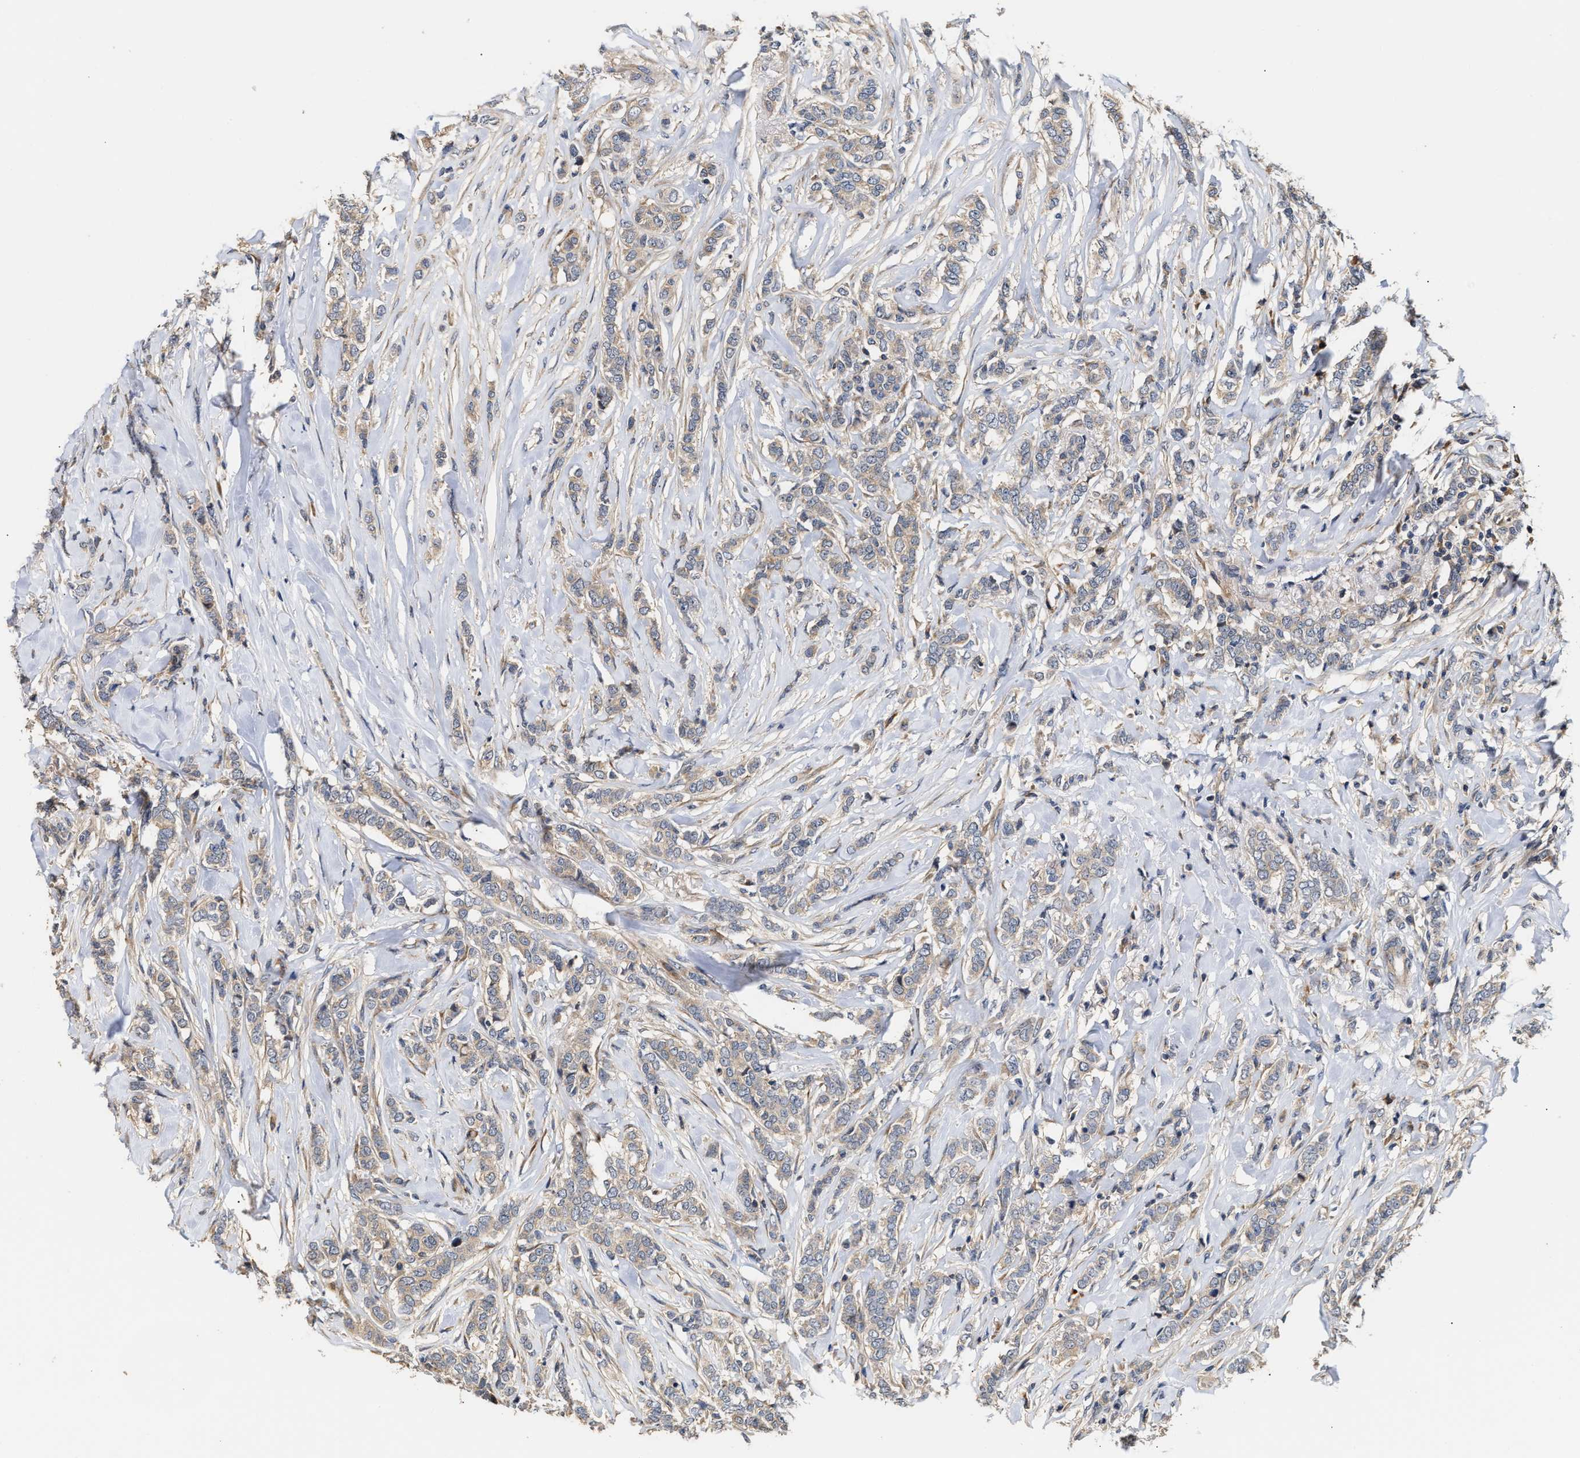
{"staining": {"intensity": "weak", "quantity": "25%-75%", "location": "cytoplasmic/membranous"}, "tissue": "breast cancer", "cell_type": "Tumor cells", "image_type": "cancer", "snomed": [{"axis": "morphology", "description": "Lobular carcinoma"}, {"axis": "topography", "description": "Skin"}, {"axis": "topography", "description": "Breast"}], "caption": "Immunohistochemistry histopathology image of breast cancer stained for a protein (brown), which demonstrates low levels of weak cytoplasmic/membranous positivity in approximately 25%-75% of tumor cells.", "gene": "CLIP2", "patient": {"sex": "female", "age": 46}}